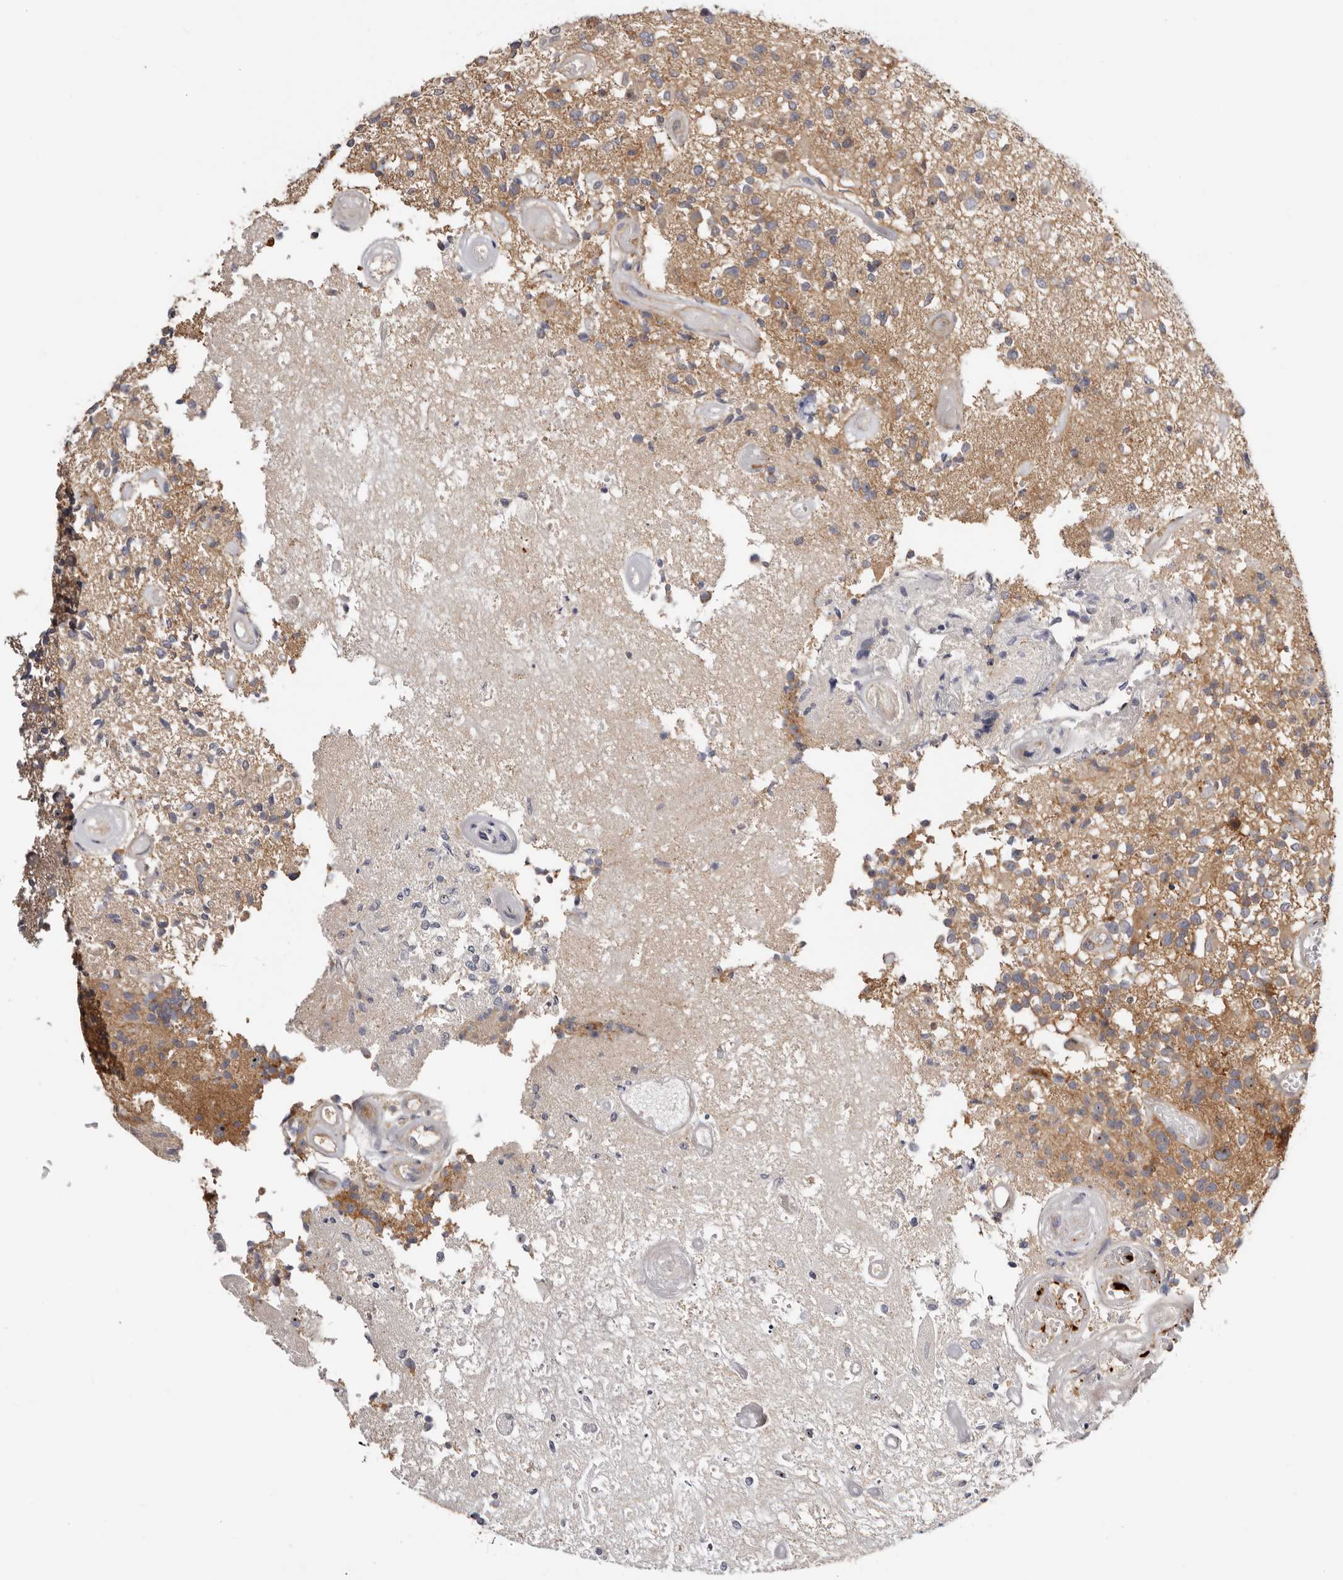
{"staining": {"intensity": "moderate", "quantity": ">75%", "location": "cytoplasmic/membranous"}, "tissue": "glioma", "cell_type": "Tumor cells", "image_type": "cancer", "snomed": [{"axis": "morphology", "description": "Glioma, malignant, High grade"}, {"axis": "morphology", "description": "Glioblastoma, NOS"}, {"axis": "topography", "description": "Brain"}], "caption": "Immunohistochemistry (IHC) histopathology image of neoplastic tissue: human glioma stained using immunohistochemistry exhibits medium levels of moderate protein expression localized specifically in the cytoplasmic/membranous of tumor cells, appearing as a cytoplasmic/membranous brown color.", "gene": "PANK4", "patient": {"sex": "male", "age": 60}}